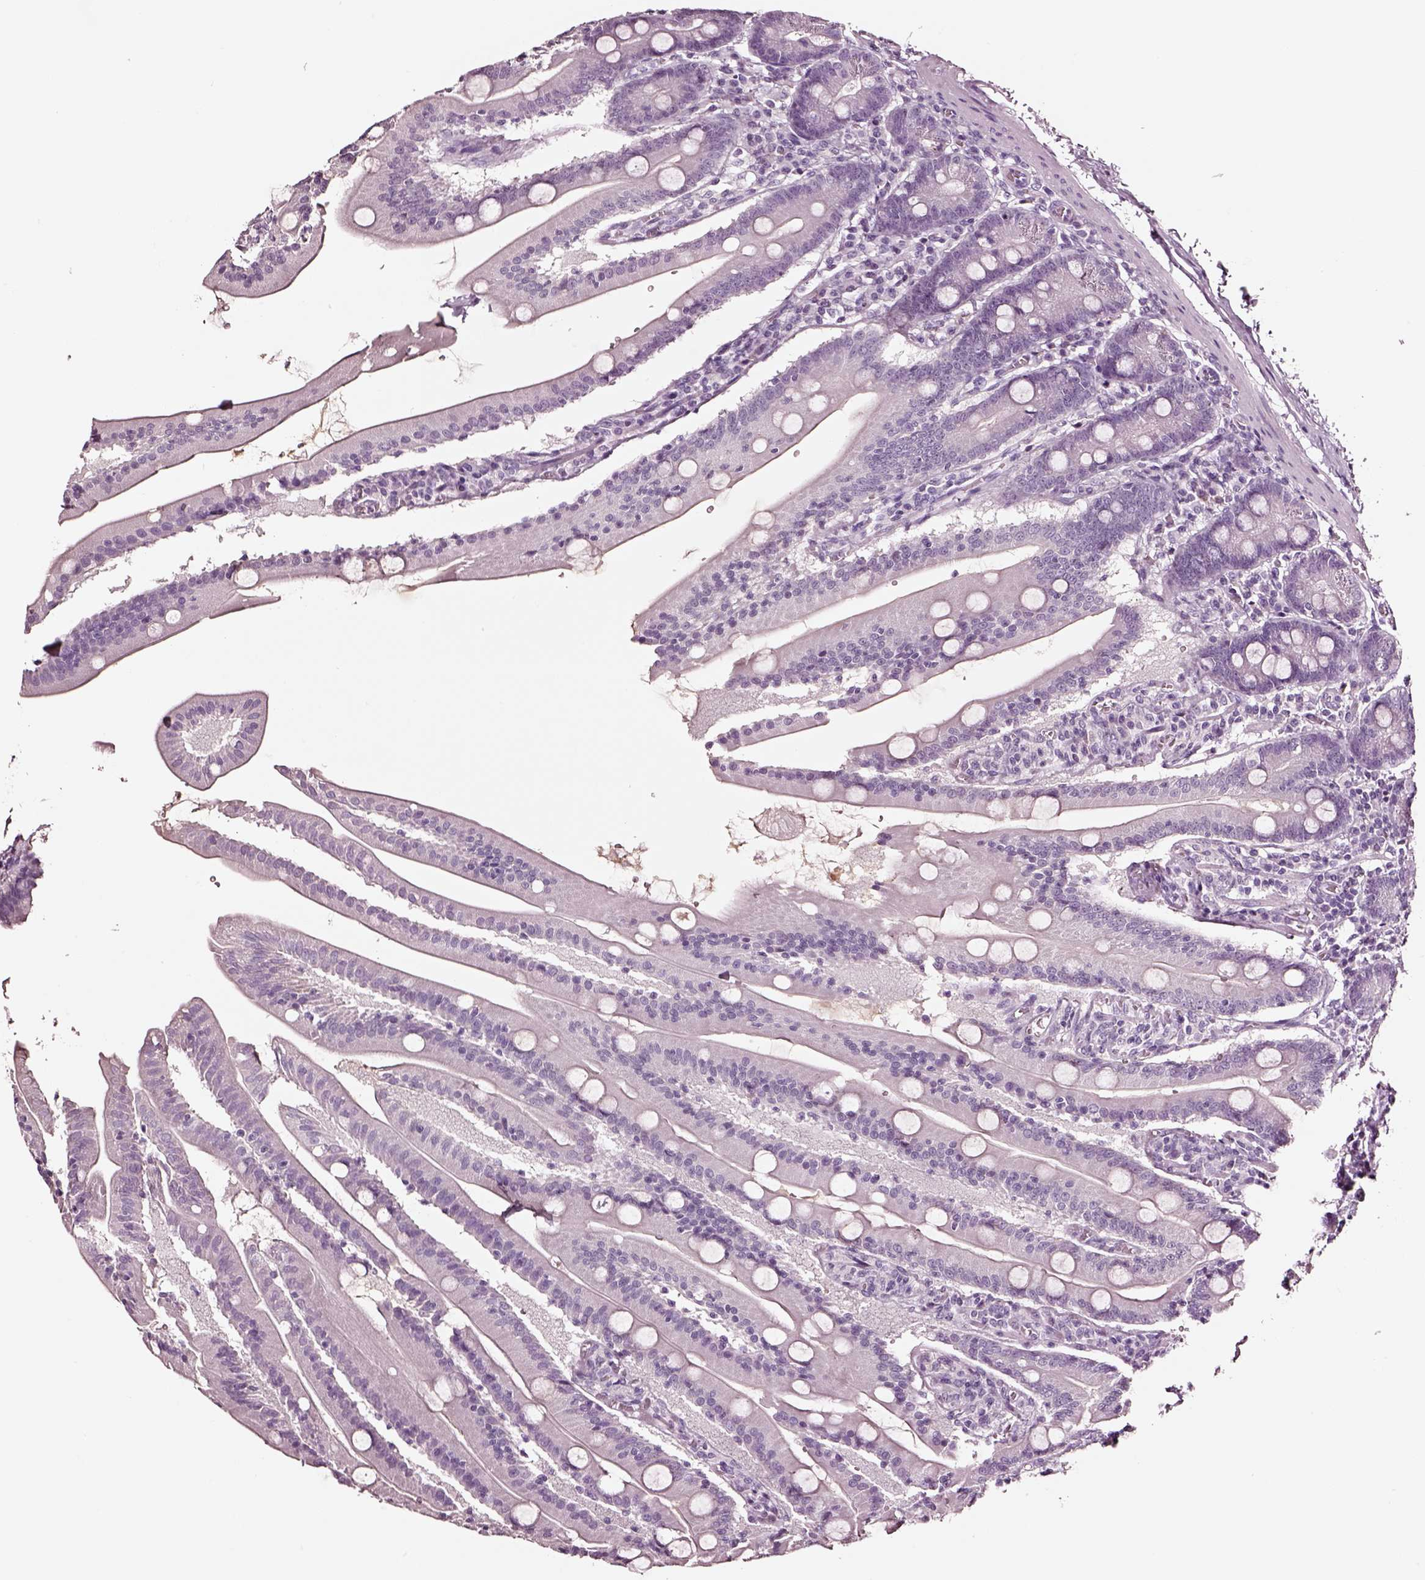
{"staining": {"intensity": "negative", "quantity": "none", "location": "none"}, "tissue": "small intestine", "cell_type": "Glandular cells", "image_type": "normal", "snomed": [{"axis": "morphology", "description": "Normal tissue, NOS"}, {"axis": "topography", "description": "Small intestine"}], "caption": "Glandular cells are negative for brown protein staining in normal small intestine.", "gene": "SMIM17", "patient": {"sex": "male", "age": 37}}